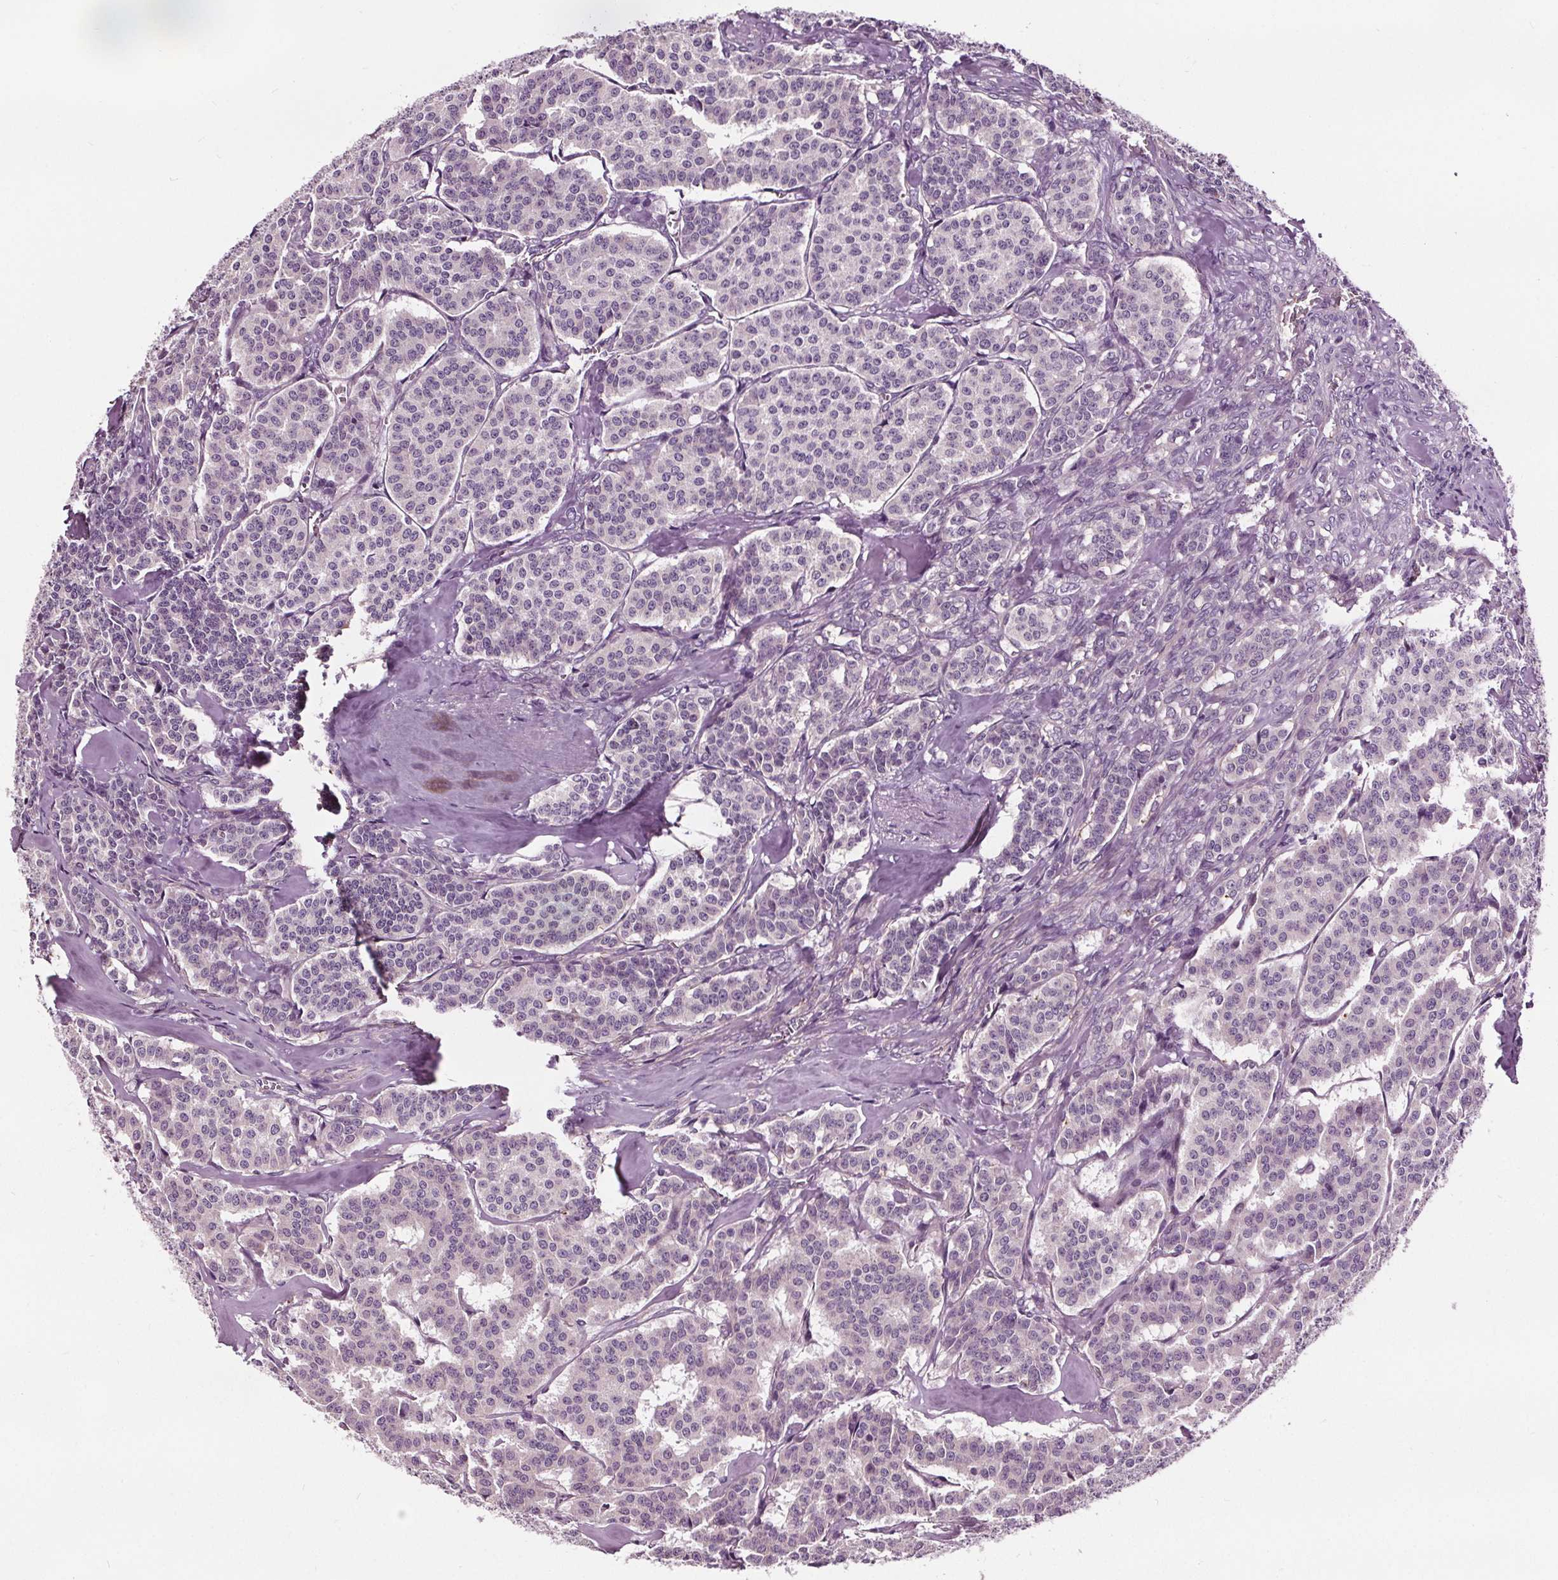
{"staining": {"intensity": "negative", "quantity": "none", "location": "none"}, "tissue": "carcinoid", "cell_type": "Tumor cells", "image_type": "cancer", "snomed": [{"axis": "morphology", "description": "Carcinoid, malignant, NOS"}, {"axis": "topography", "description": "Lung"}], "caption": "Immunohistochemistry photomicrograph of carcinoid stained for a protein (brown), which reveals no staining in tumor cells.", "gene": "RASA1", "patient": {"sex": "female", "age": 46}}